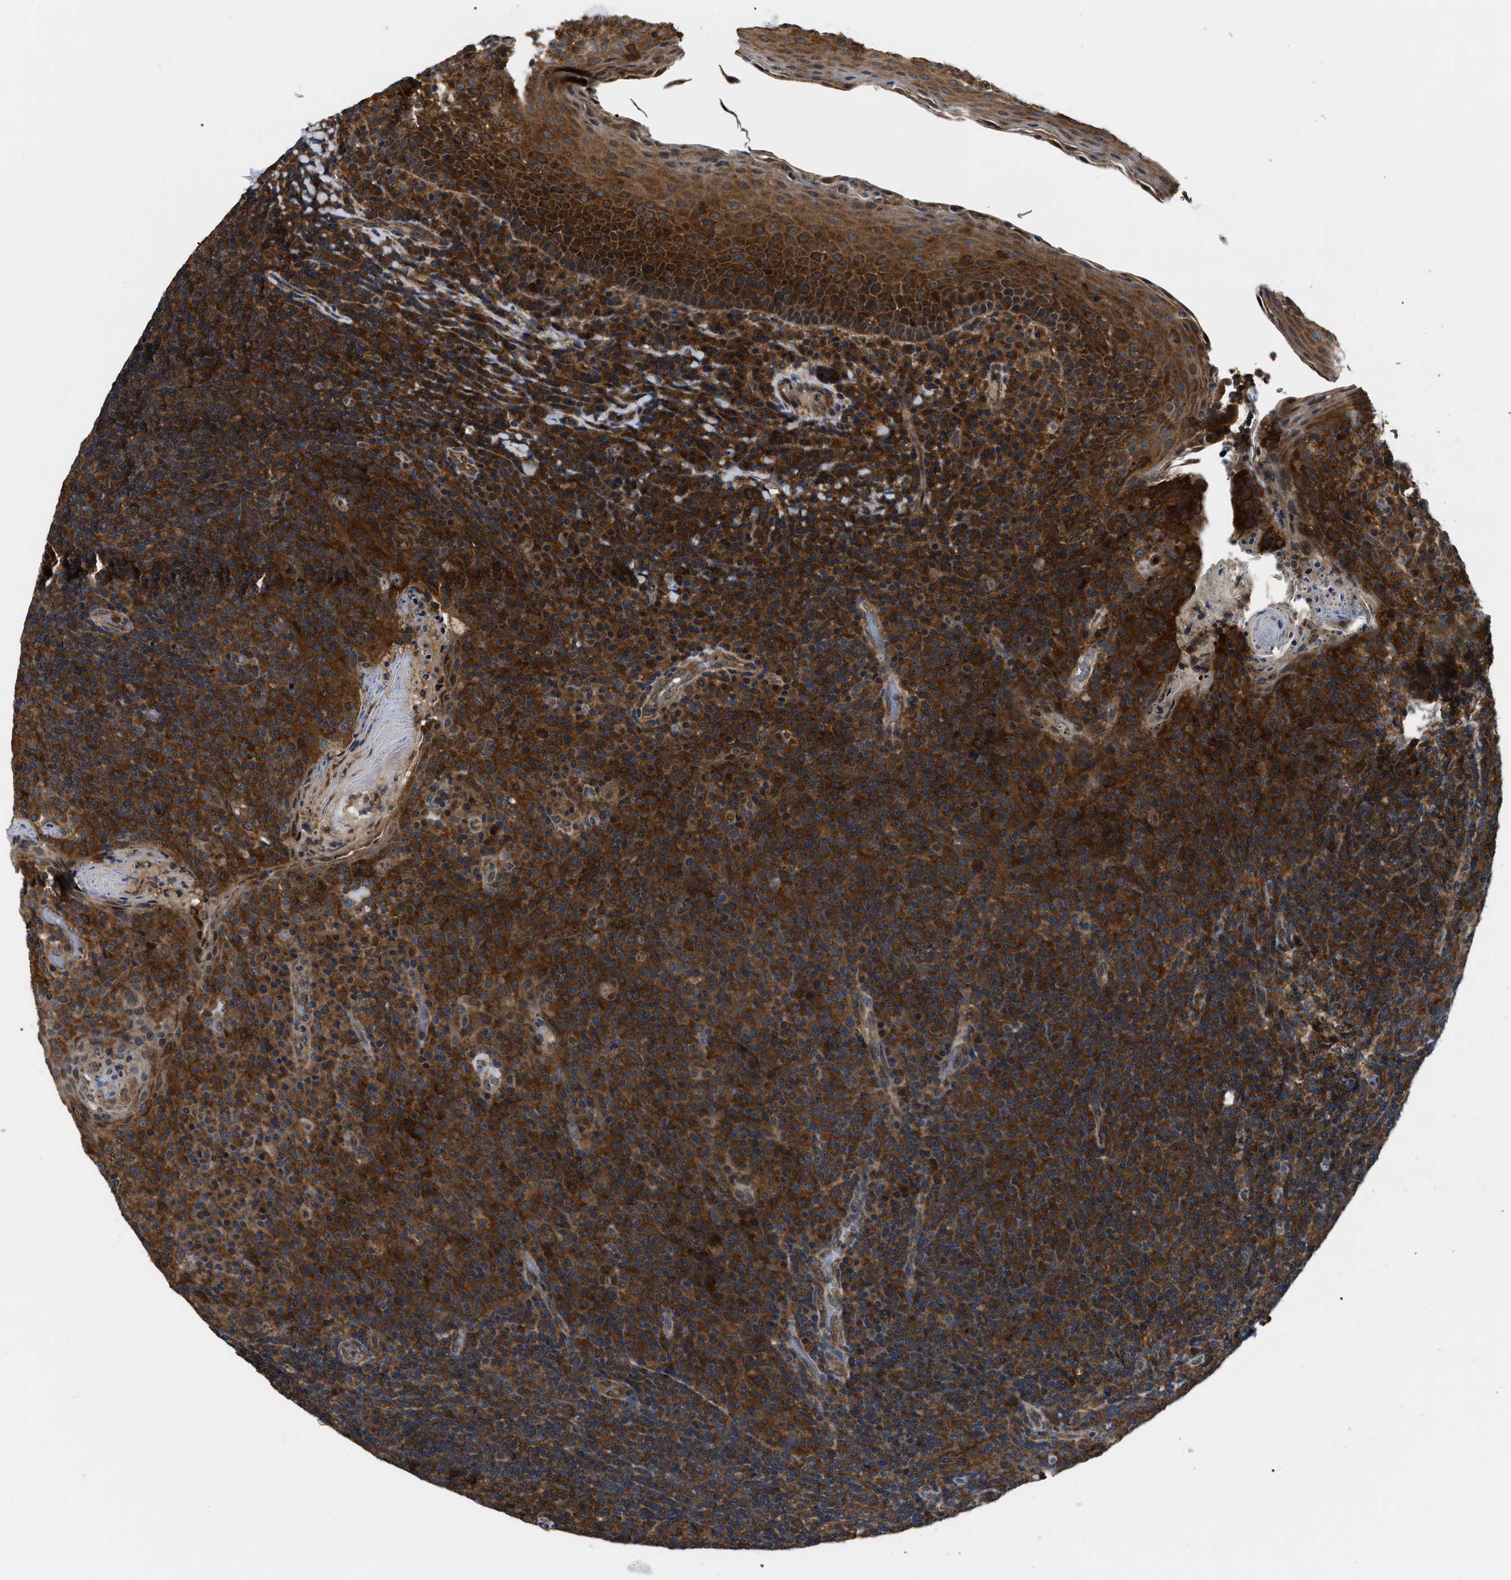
{"staining": {"intensity": "strong", "quantity": ">75%", "location": "cytoplasmic/membranous"}, "tissue": "tonsil", "cell_type": "Germinal center cells", "image_type": "normal", "snomed": [{"axis": "morphology", "description": "Normal tissue, NOS"}, {"axis": "topography", "description": "Tonsil"}], "caption": "This histopathology image displays normal tonsil stained with immunohistochemistry (IHC) to label a protein in brown. The cytoplasmic/membranous of germinal center cells show strong positivity for the protein. Nuclei are counter-stained blue.", "gene": "GET4", "patient": {"sex": "male", "age": 17}}